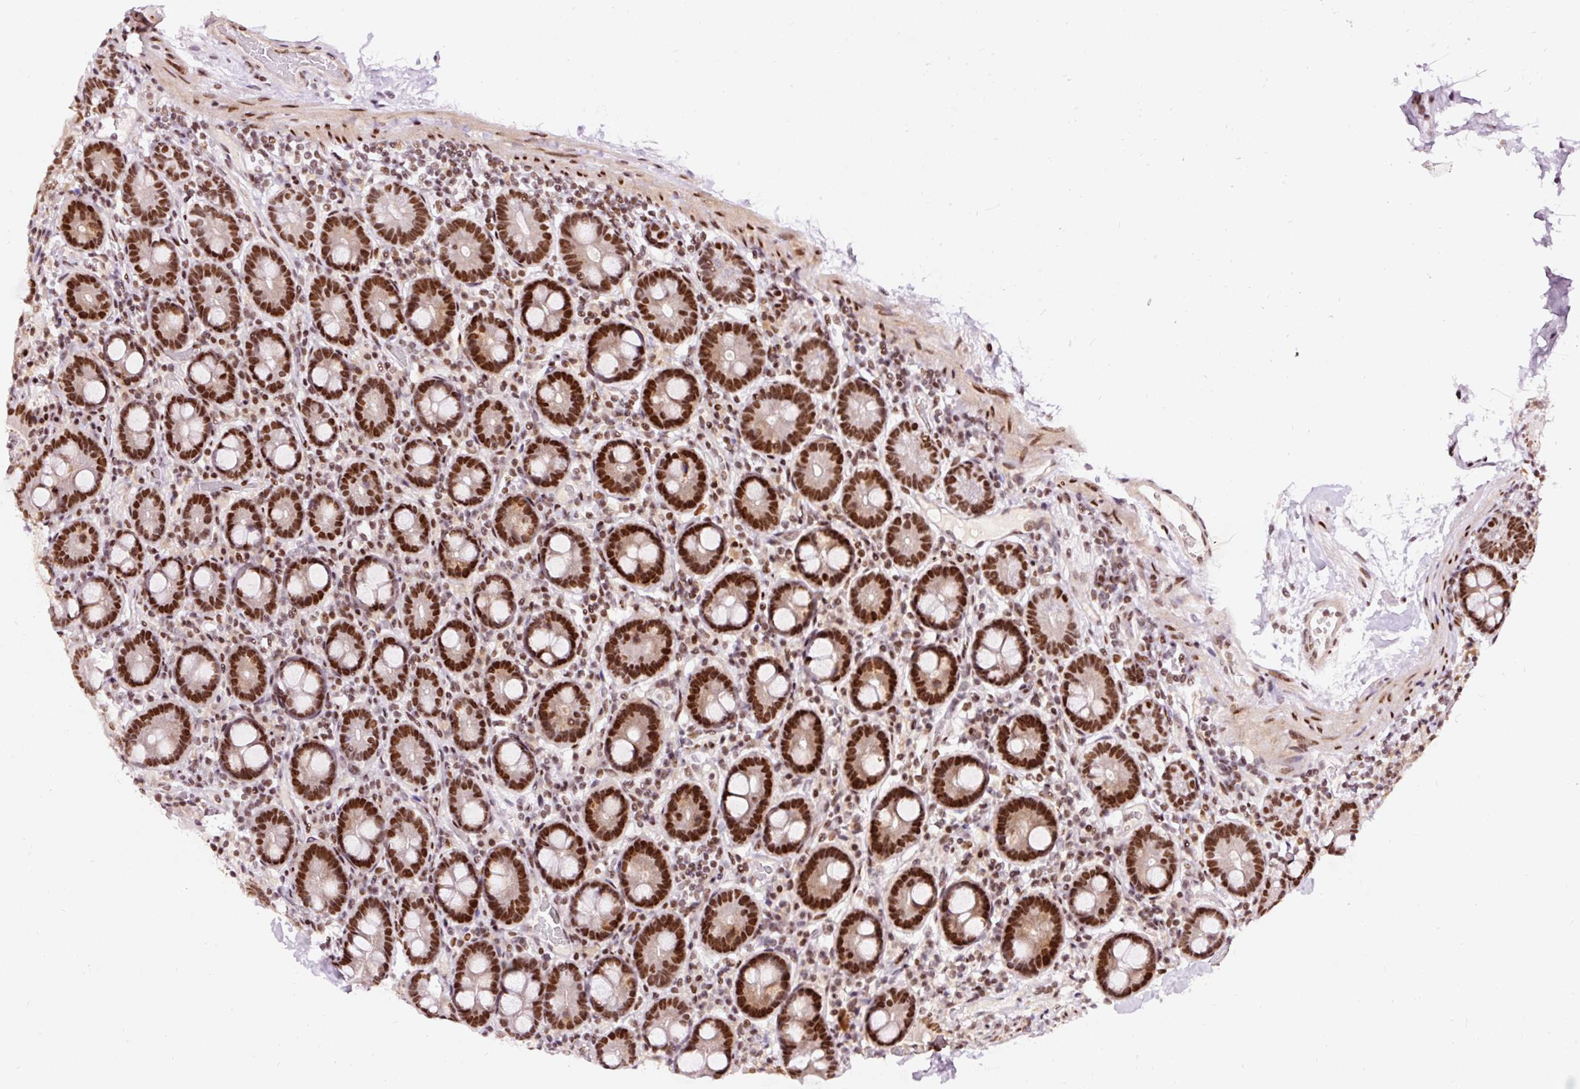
{"staining": {"intensity": "strong", "quantity": ">75%", "location": "nuclear"}, "tissue": "duodenum", "cell_type": "Glandular cells", "image_type": "normal", "snomed": [{"axis": "morphology", "description": "Normal tissue, NOS"}, {"axis": "topography", "description": "Duodenum"}], "caption": "Strong nuclear expression for a protein is present in approximately >75% of glandular cells of benign duodenum using IHC.", "gene": "HNRNPC", "patient": {"sex": "male", "age": 55}}